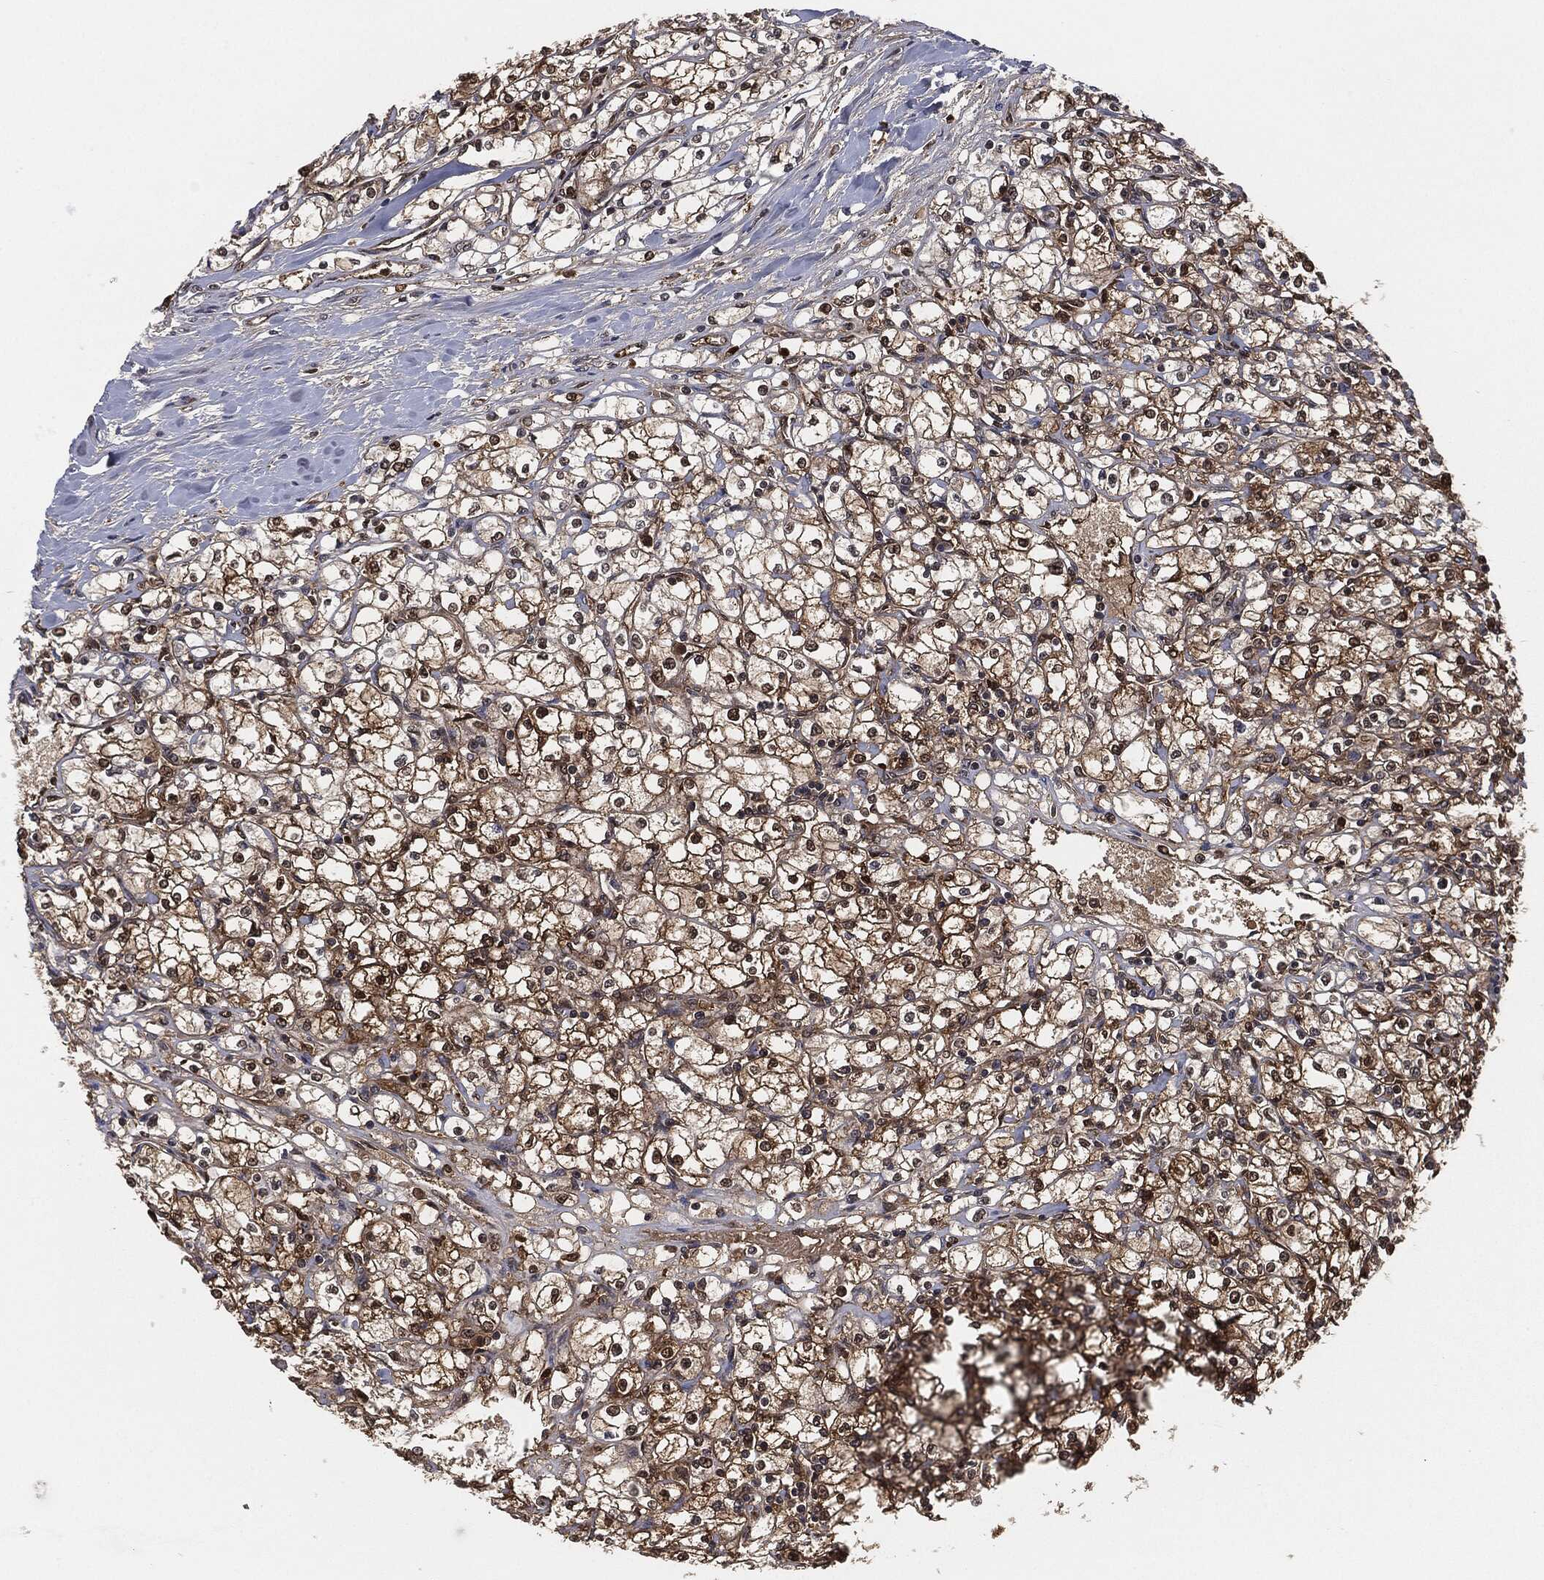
{"staining": {"intensity": "moderate", "quantity": ">75%", "location": "cytoplasmic/membranous,nuclear"}, "tissue": "renal cancer", "cell_type": "Tumor cells", "image_type": "cancer", "snomed": [{"axis": "morphology", "description": "Adenocarcinoma, NOS"}, {"axis": "topography", "description": "Kidney"}], "caption": "A brown stain highlights moderate cytoplasmic/membranous and nuclear positivity of a protein in adenocarcinoma (renal) tumor cells. Using DAB (brown) and hematoxylin (blue) stains, captured at high magnification using brightfield microscopy.", "gene": "CAPRIN2", "patient": {"sex": "male", "age": 67}}